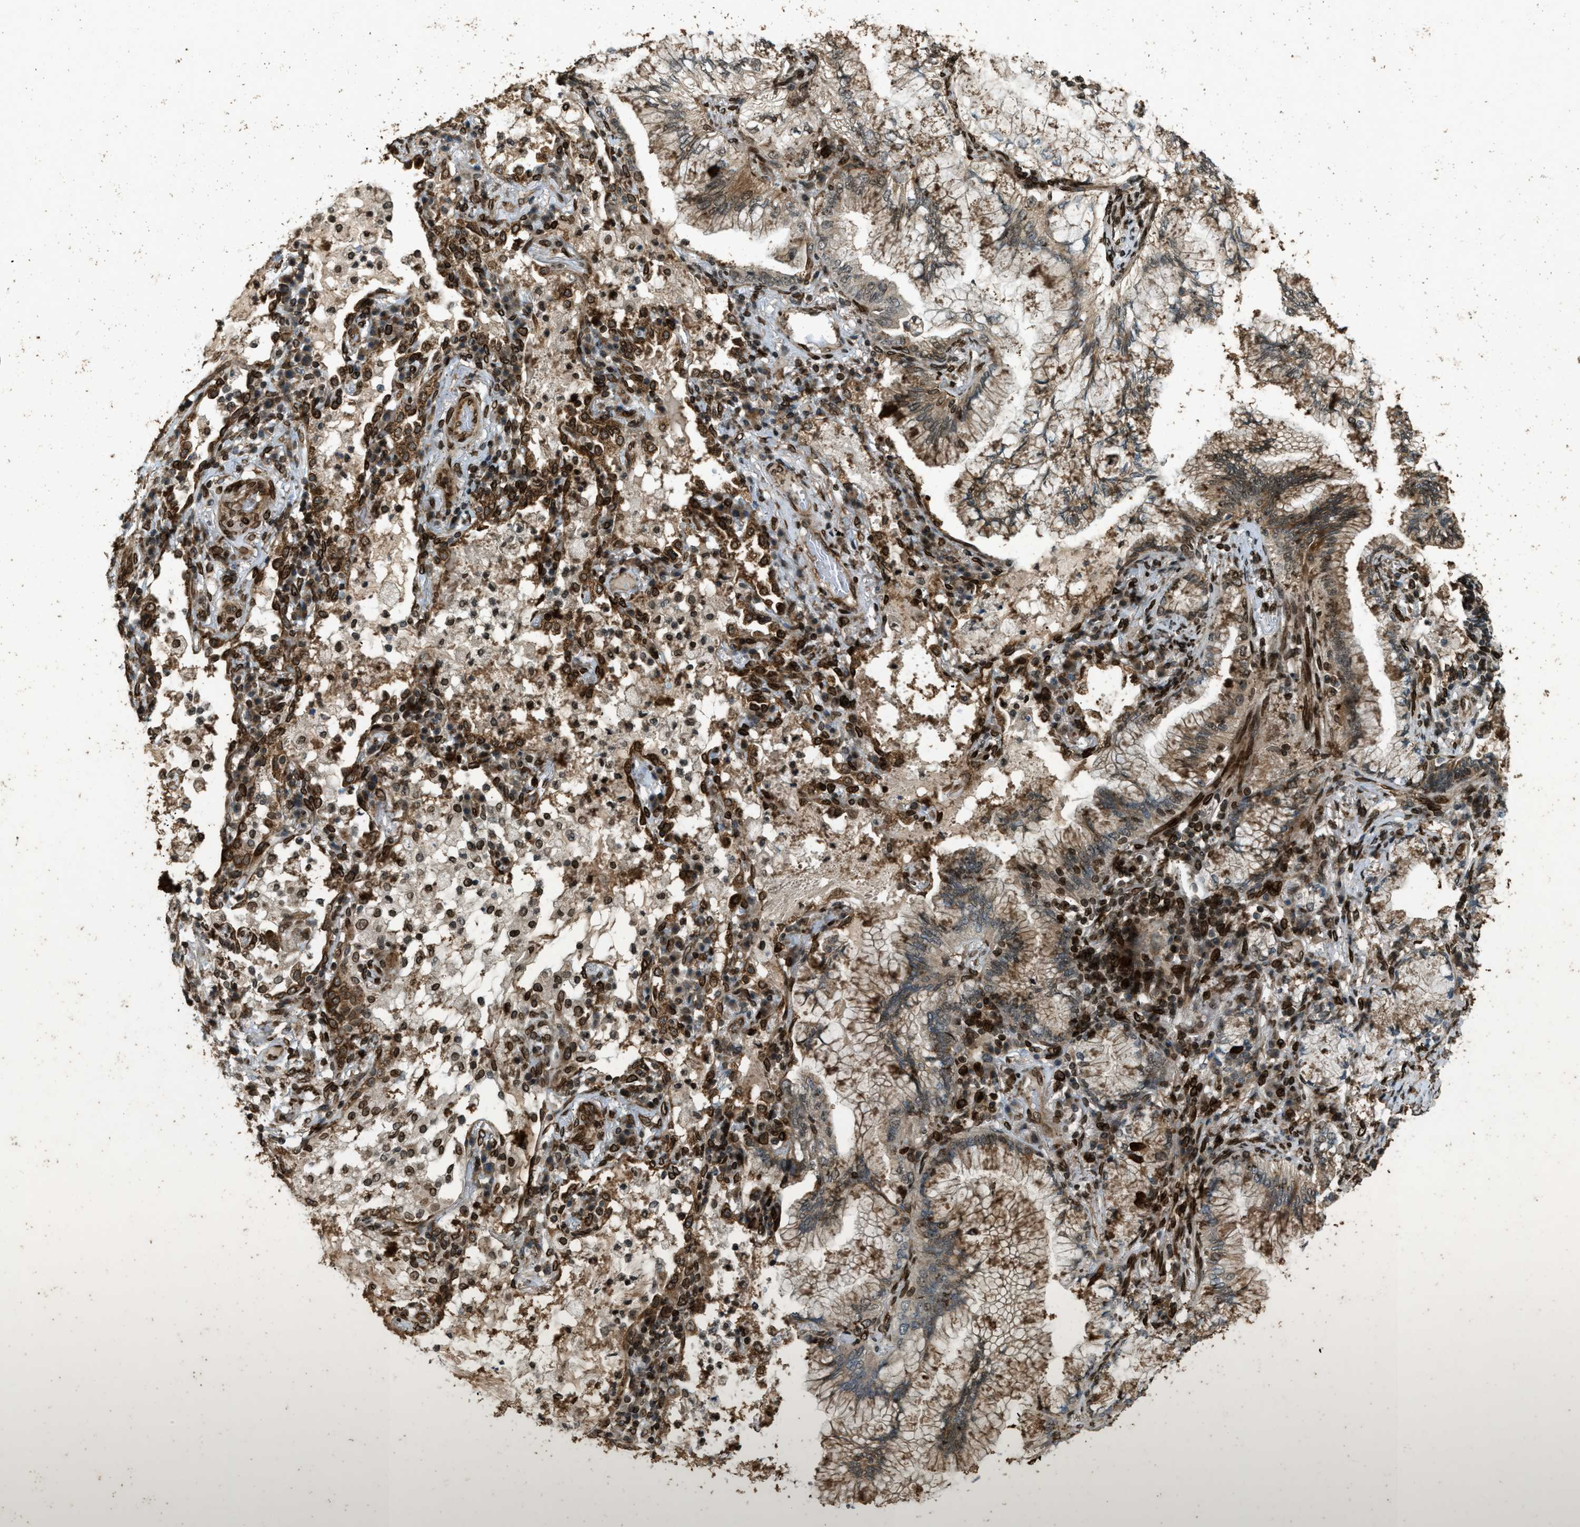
{"staining": {"intensity": "moderate", "quantity": ">75%", "location": "cytoplasmic/membranous"}, "tissue": "lung cancer", "cell_type": "Tumor cells", "image_type": "cancer", "snomed": [{"axis": "morphology", "description": "Adenocarcinoma, NOS"}, {"axis": "topography", "description": "Lung"}], "caption": "Immunohistochemistry of adenocarcinoma (lung) shows medium levels of moderate cytoplasmic/membranous expression in about >75% of tumor cells.", "gene": "SYNE1", "patient": {"sex": "female", "age": 70}}